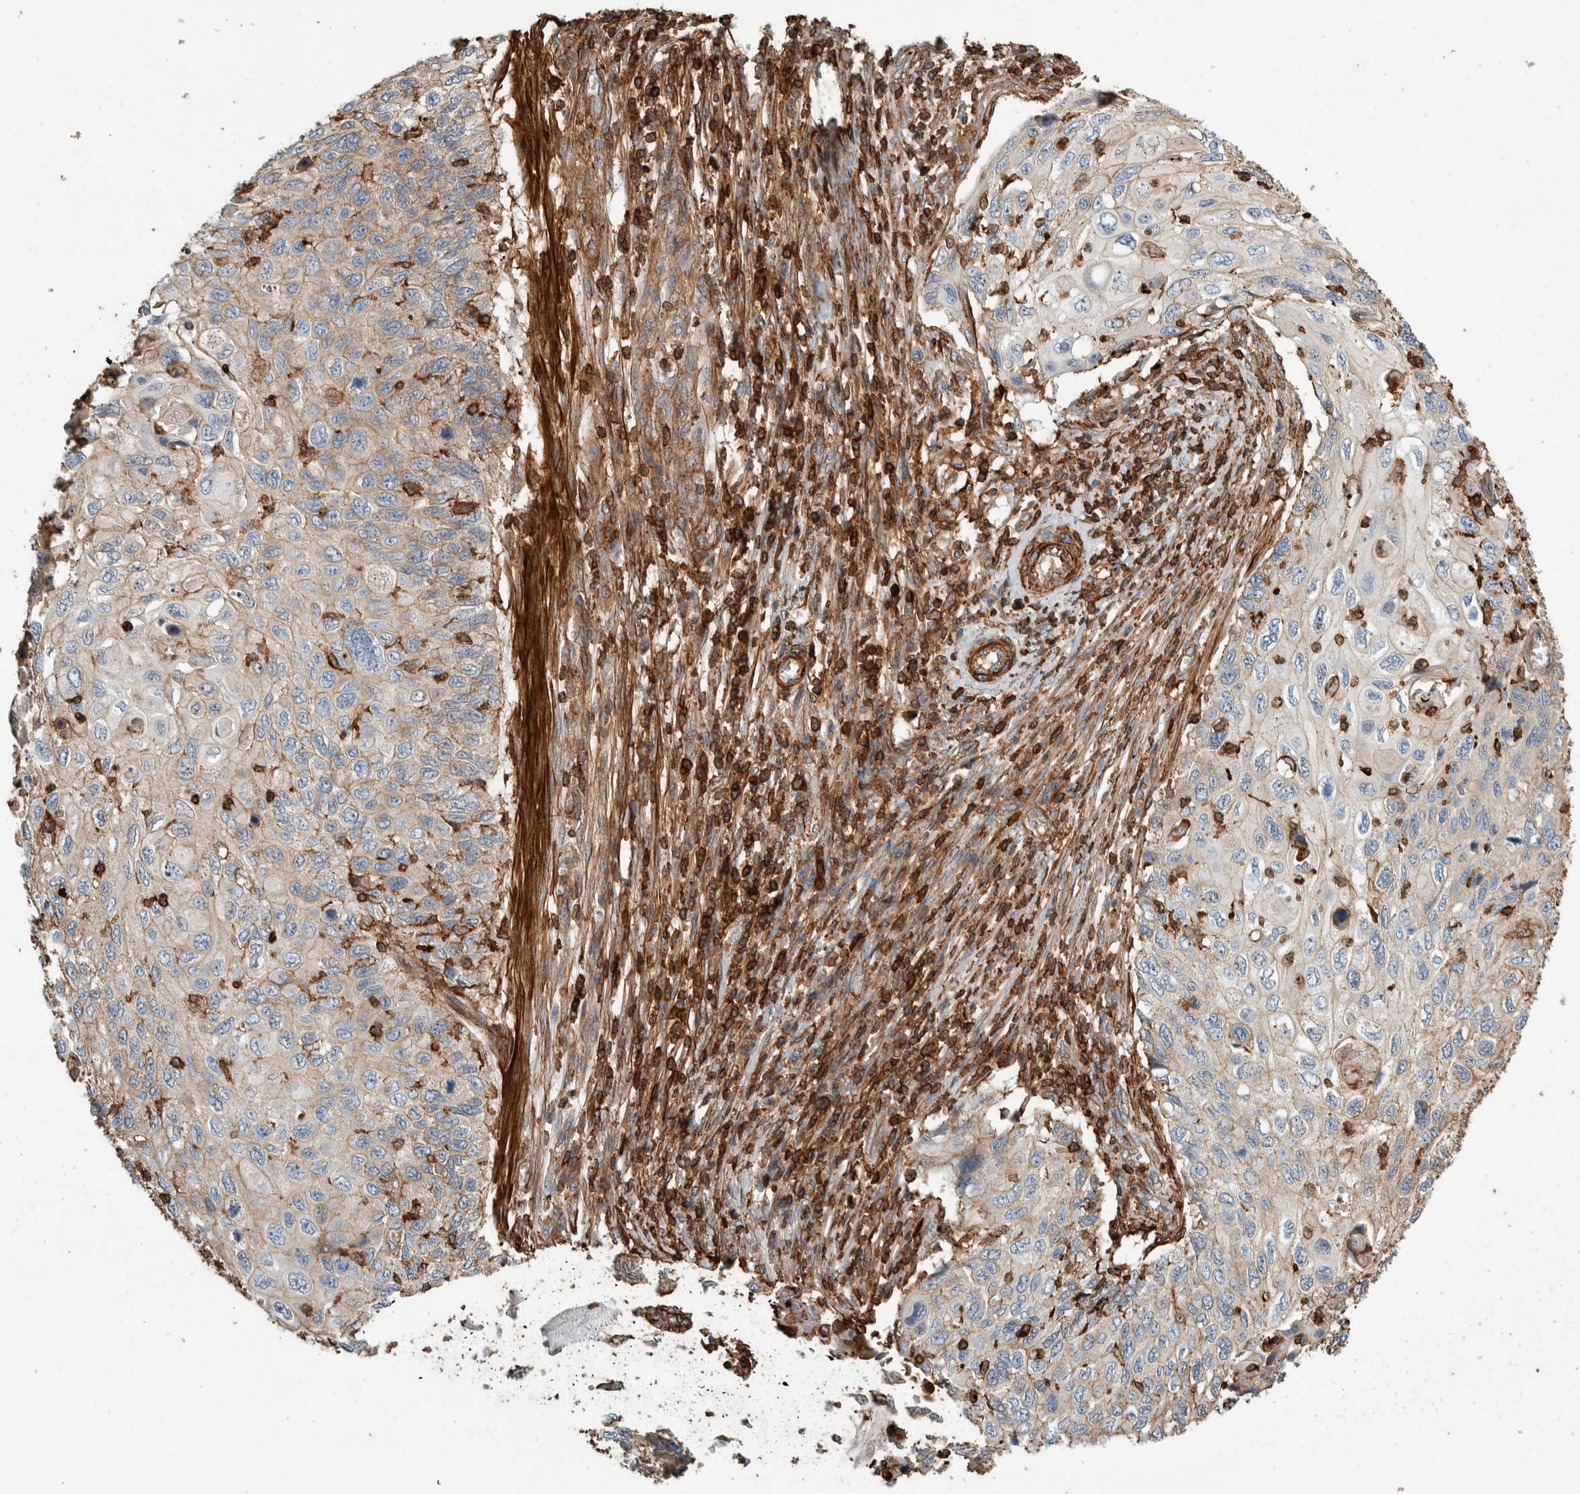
{"staining": {"intensity": "weak", "quantity": "<25%", "location": "cytoplasmic/membranous"}, "tissue": "cervical cancer", "cell_type": "Tumor cells", "image_type": "cancer", "snomed": [{"axis": "morphology", "description": "Squamous cell carcinoma, NOS"}, {"axis": "topography", "description": "Cervix"}], "caption": "Cervical cancer (squamous cell carcinoma) stained for a protein using immunohistochemistry displays no expression tumor cells.", "gene": "GPER1", "patient": {"sex": "female", "age": 70}}